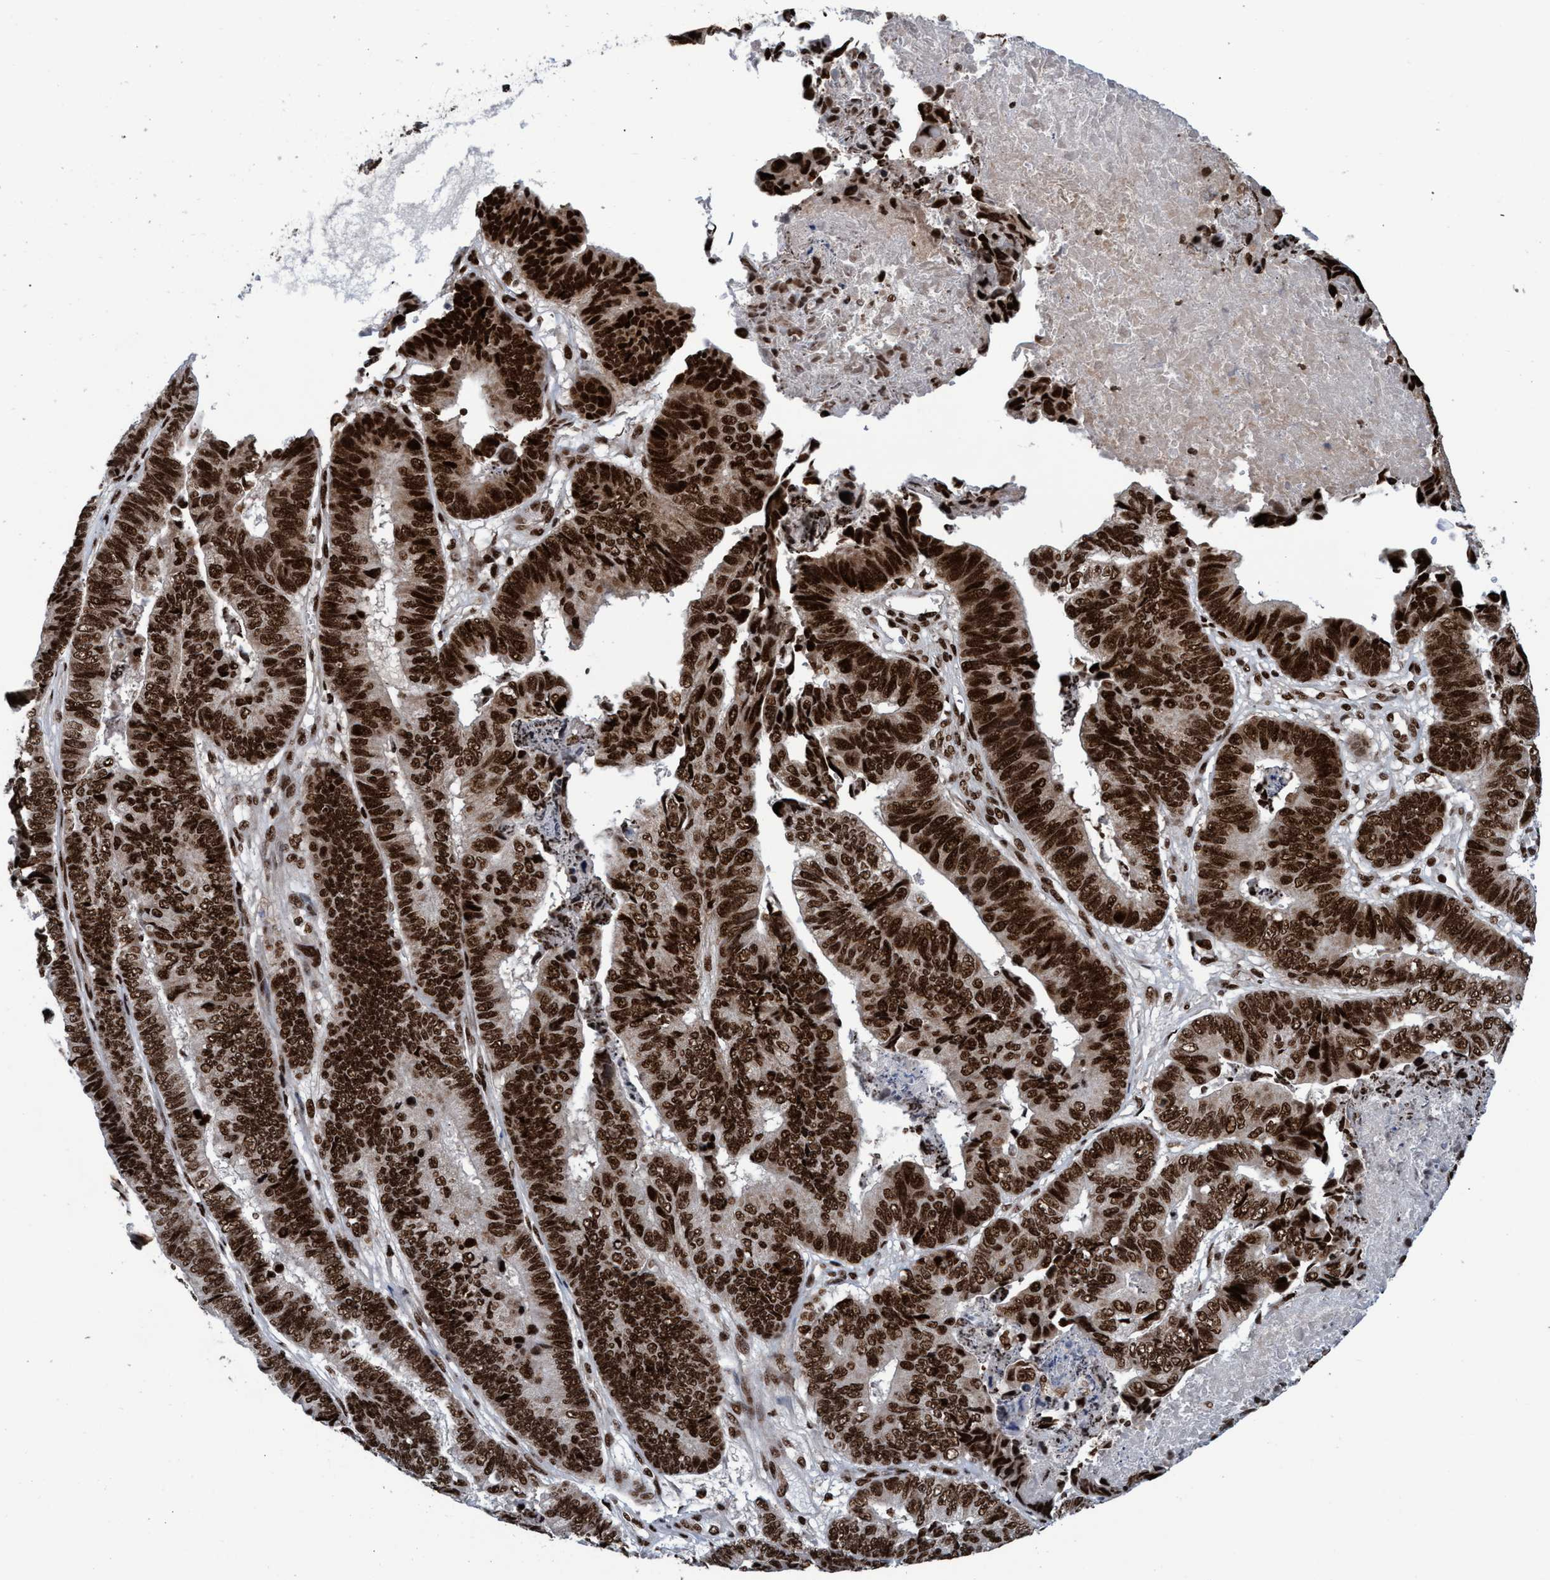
{"staining": {"intensity": "strong", "quantity": ">75%", "location": "cytoplasmic/membranous,nuclear"}, "tissue": "stomach cancer", "cell_type": "Tumor cells", "image_type": "cancer", "snomed": [{"axis": "morphology", "description": "Adenocarcinoma, NOS"}, {"axis": "topography", "description": "Stomach, lower"}], "caption": "Strong cytoplasmic/membranous and nuclear protein expression is identified in approximately >75% of tumor cells in stomach cancer (adenocarcinoma).", "gene": "TOPBP1", "patient": {"sex": "male", "age": 77}}